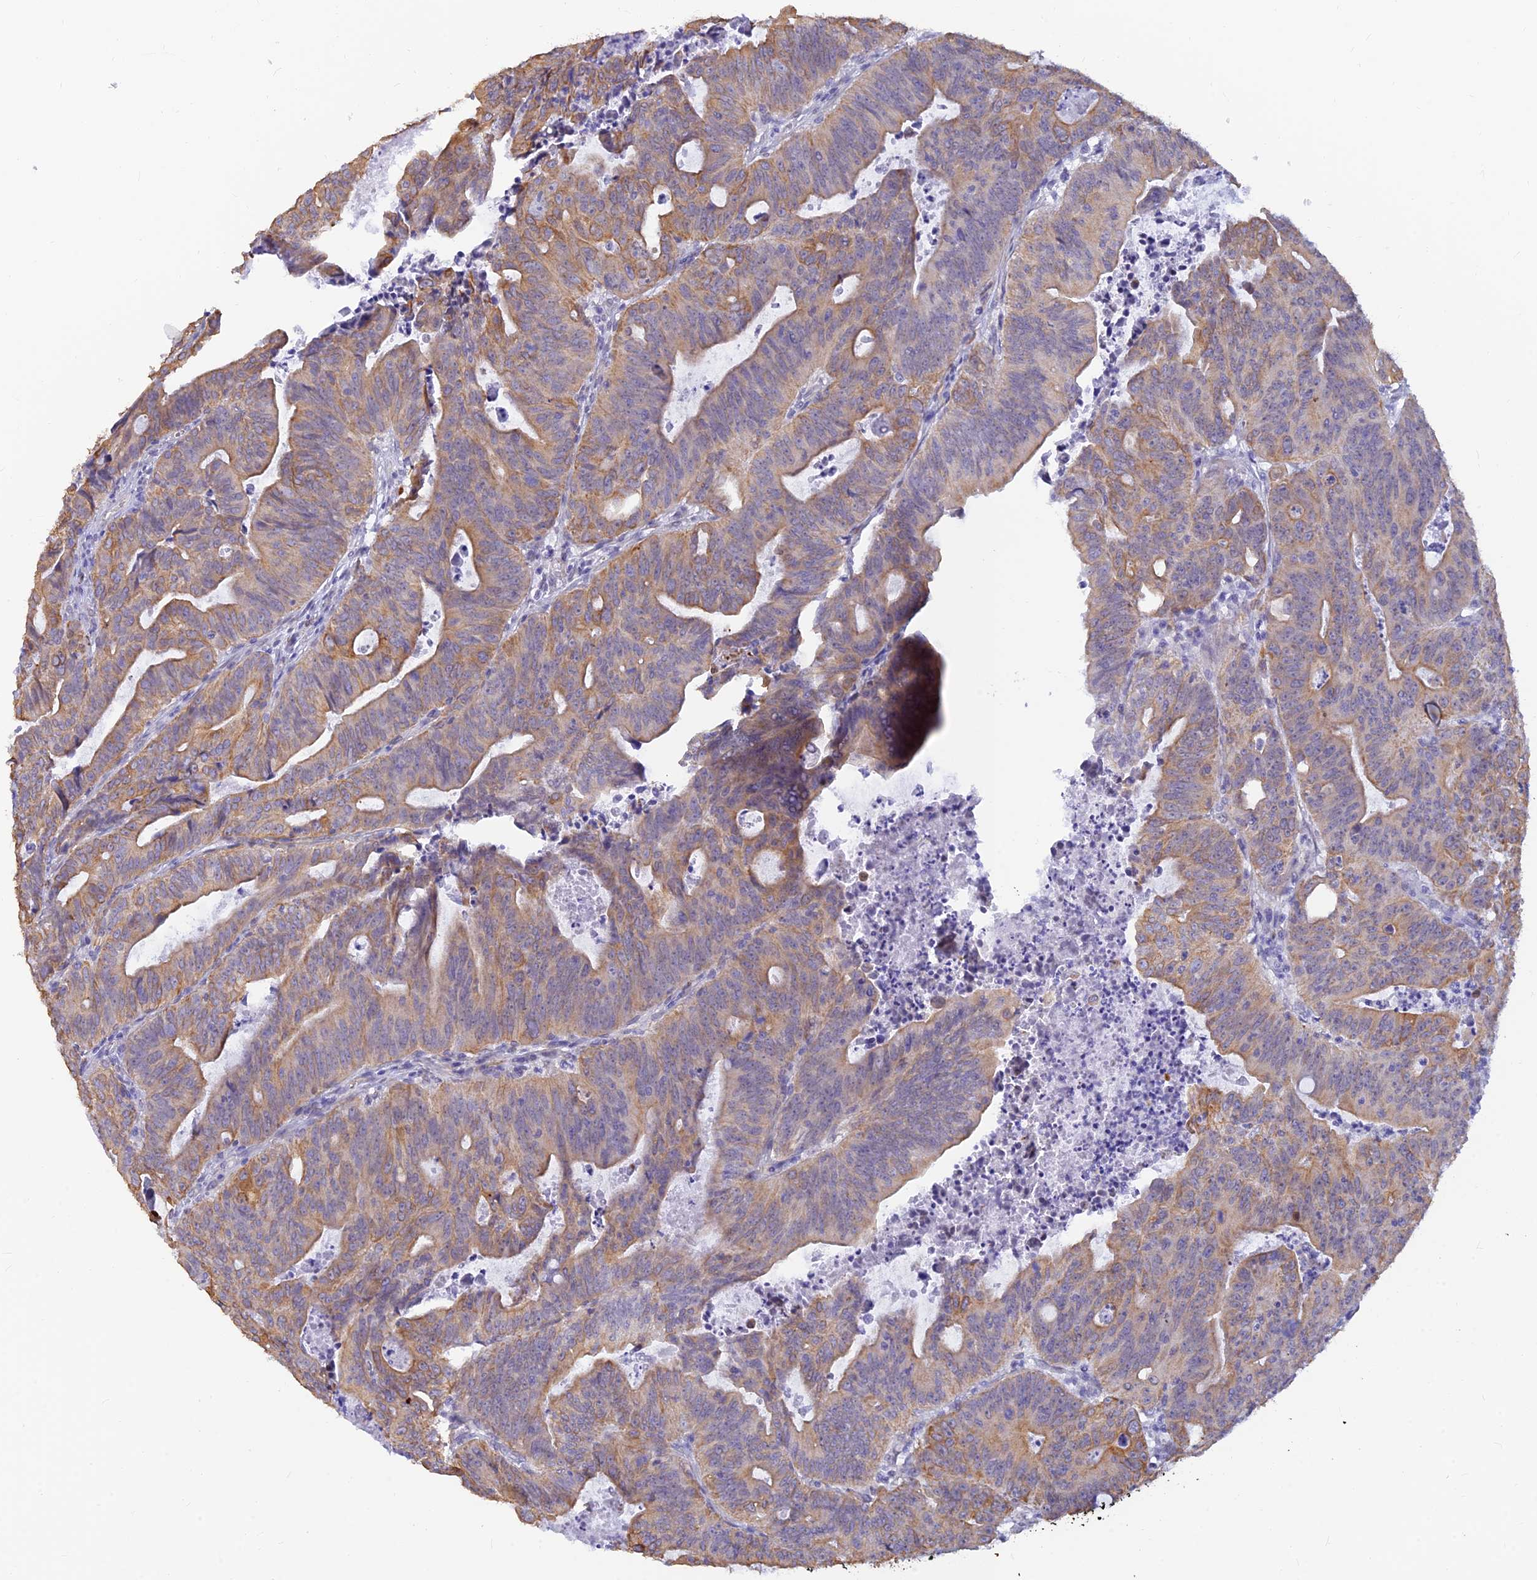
{"staining": {"intensity": "moderate", "quantity": ">75%", "location": "cytoplasmic/membranous"}, "tissue": "colorectal cancer", "cell_type": "Tumor cells", "image_type": "cancer", "snomed": [{"axis": "morphology", "description": "Adenocarcinoma, NOS"}, {"axis": "topography", "description": "Rectum"}], "caption": "Tumor cells display medium levels of moderate cytoplasmic/membranous staining in approximately >75% of cells in human colorectal cancer.", "gene": "ALDH1L2", "patient": {"sex": "male", "age": 69}}